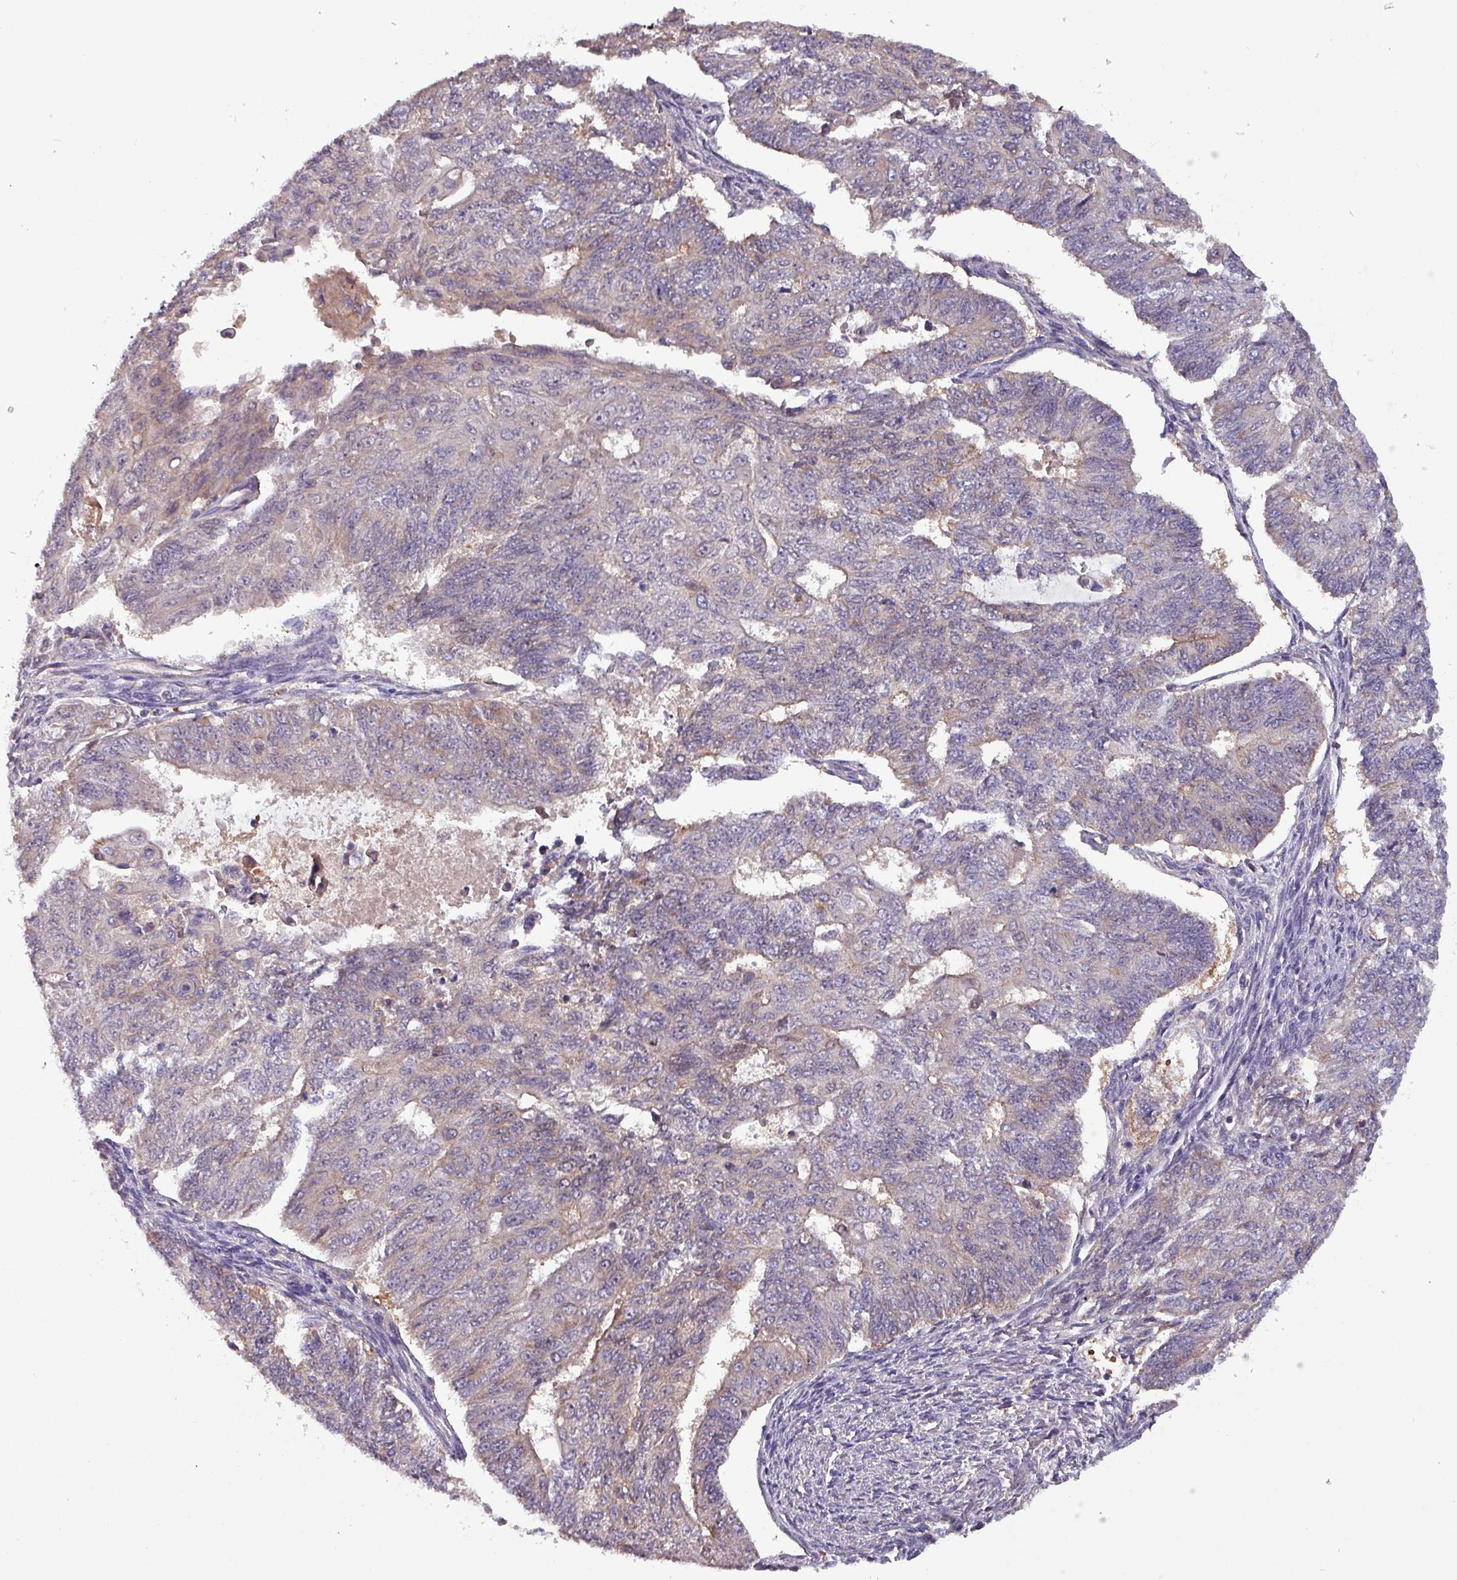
{"staining": {"intensity": "moderate", "quantity": "<25%", "location": "cytoplasmic/membranous"}, "tissue": "endometrial cancer", "cell_type": "Tumor cells", "image_type": "cancer", "snomed": [{"axis": "morphology", "description": "Adenocarcinoma, NOS"}, {"axis": "topography", "description": "Endometrium"}], "caption": "Immunohistochemistry photomicrograph of endometrial adenocarcinoma stained for a protein (brown), which displays low levels of moderate cytoplasmic/membranous staining in about <25% of tumor cells.", "gene": "PAFAH1B2", "patient": {"sex": "female", "age": 32}}